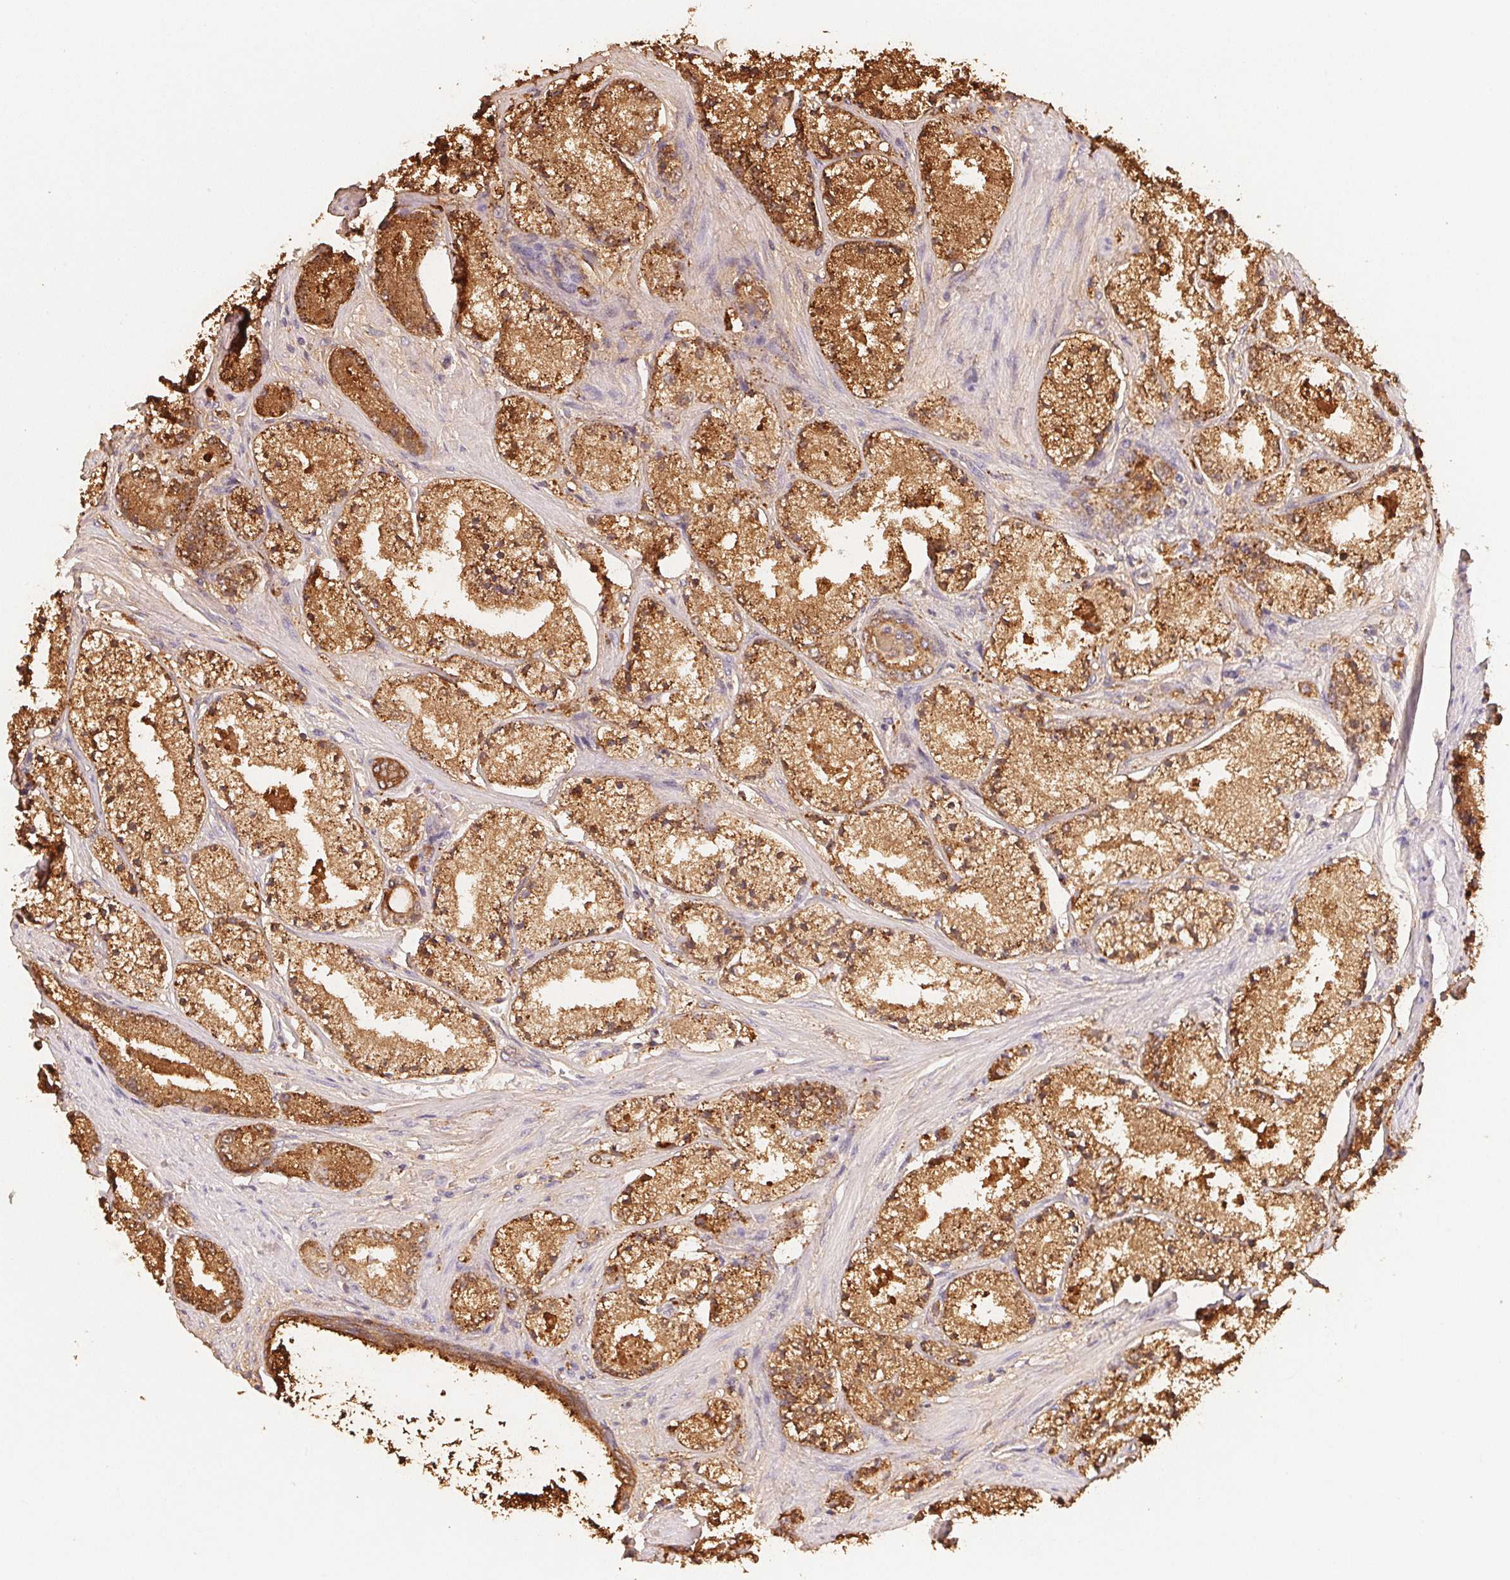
{"staining": {"intensity": "moderate", "quantity": ">75%", "location": "cytoplasmic/membranous"}, "tissue": "prostate cancer", "cell_type": "Tumor cells", "image_type": "cancer", "snomed": [{"axis": "morphology", "description": "Adenocarcinoma, High grade"}, {"axis": "topography", "description": "Prostate"}], "caption": "A brown stain labels moderate cytoplasmic/membranous staining of a protein in adenocarcinoma (high-grade) (prostate) tumor cells.", "gene": "ACP3", "patient": {"sex": "male", "age": 63}}